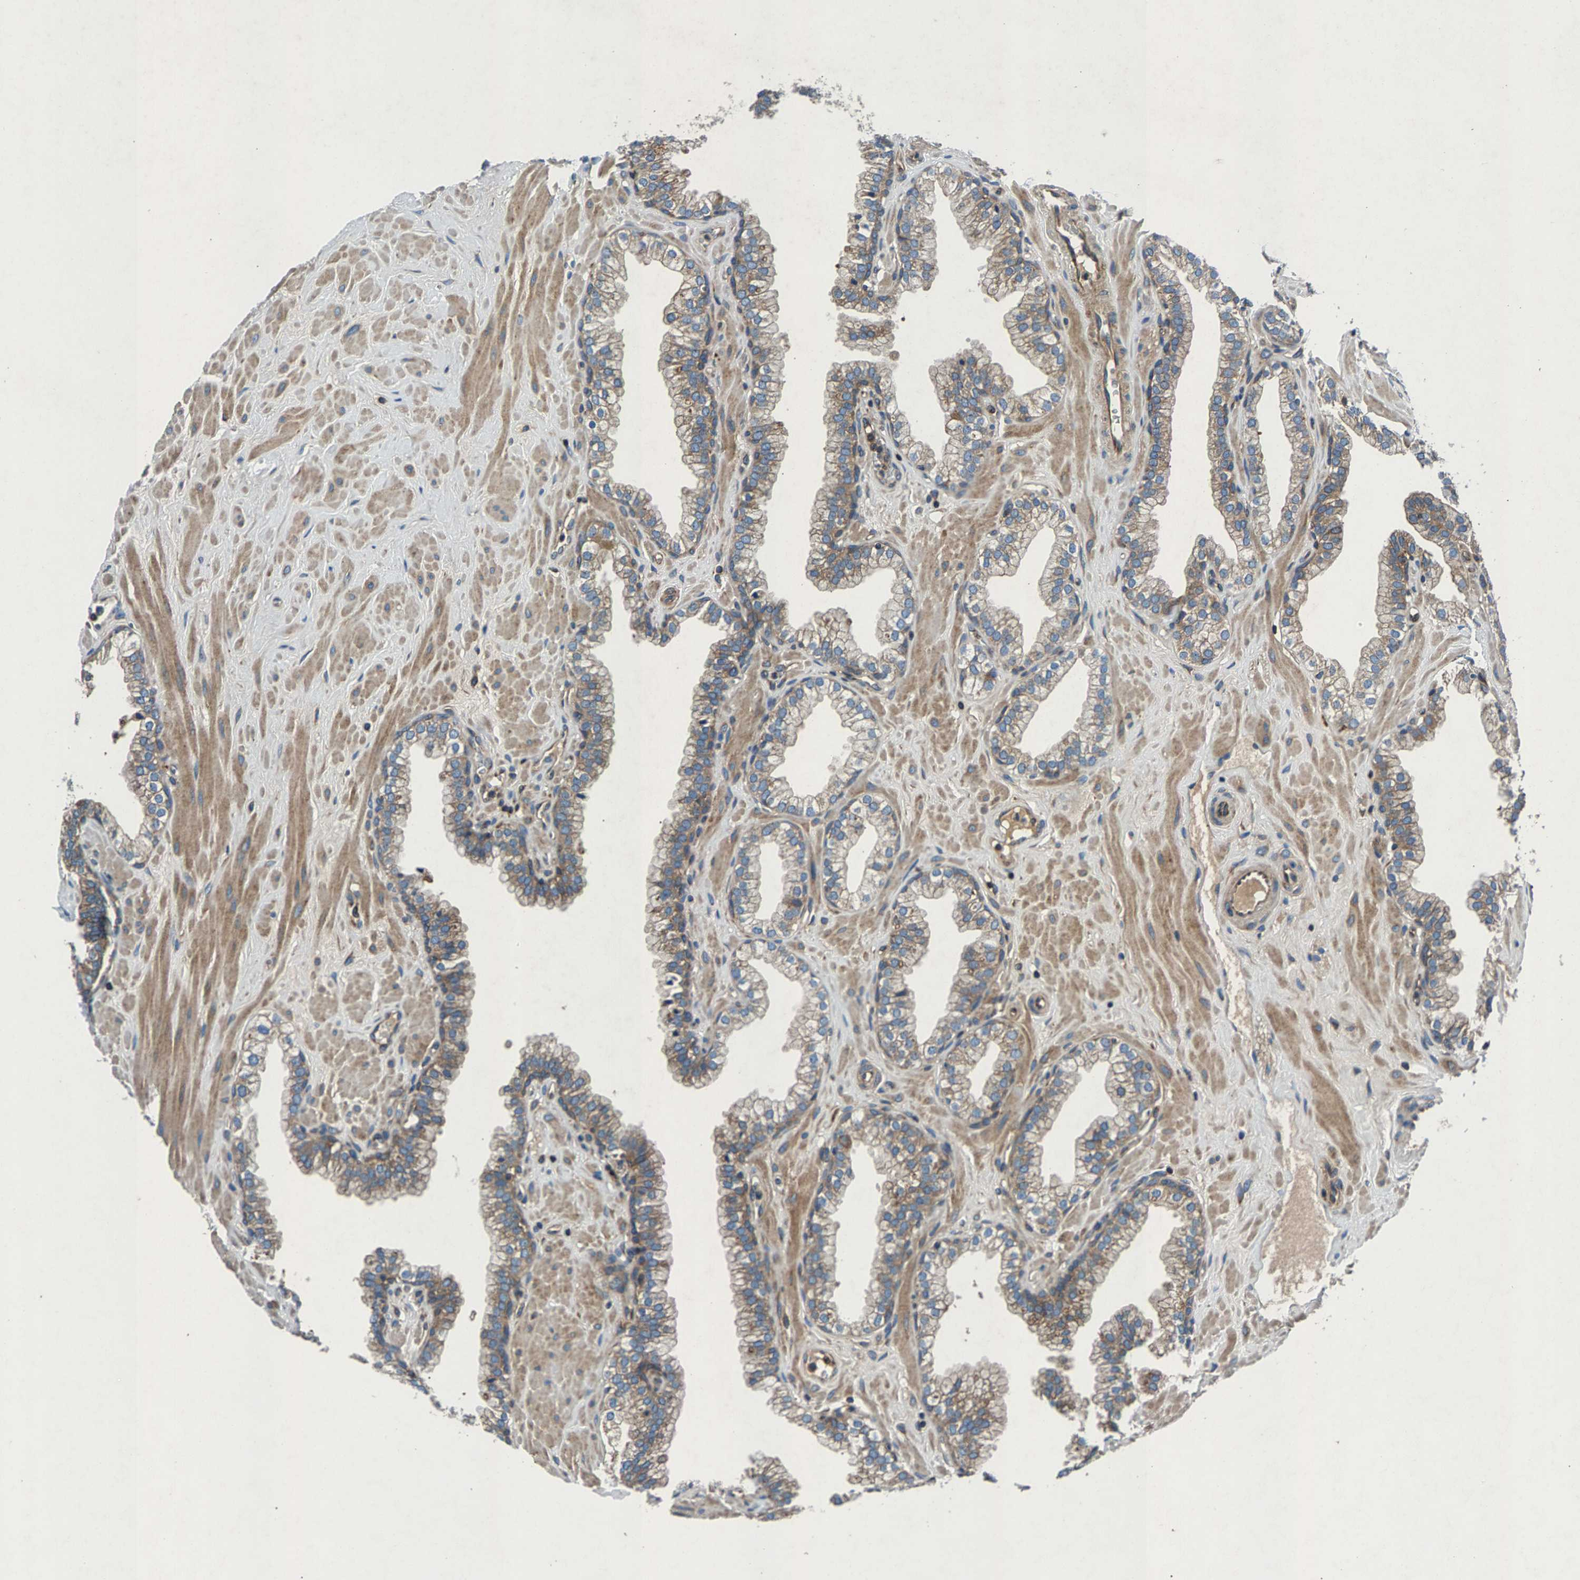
{"staining": {"intensity": "weak", "quantity": "25%-75%", "location": "cytoplasmic/membranous"}, "tissue": "prostate", "cell_type": "Glandular cells", "image_type": "normal", "snomed": [{"axis": "morphology", "description": "Normal tissue, NOS"}, {"axis": "morphology", "description": "Urothelial carcinoma, Low grade"}, {"axis": "topography", "description": "Urinary bladder"}, {"axis": "topography", "description": "Prostate"}], "caption": "This is a photomicrograph of IHC staining of normal prostate, which shows weak expression in the cytoplasmic/membranous of glandular cells.", "gene": "LPCAT1", "patient": {"sex": "male", "age": 60}}